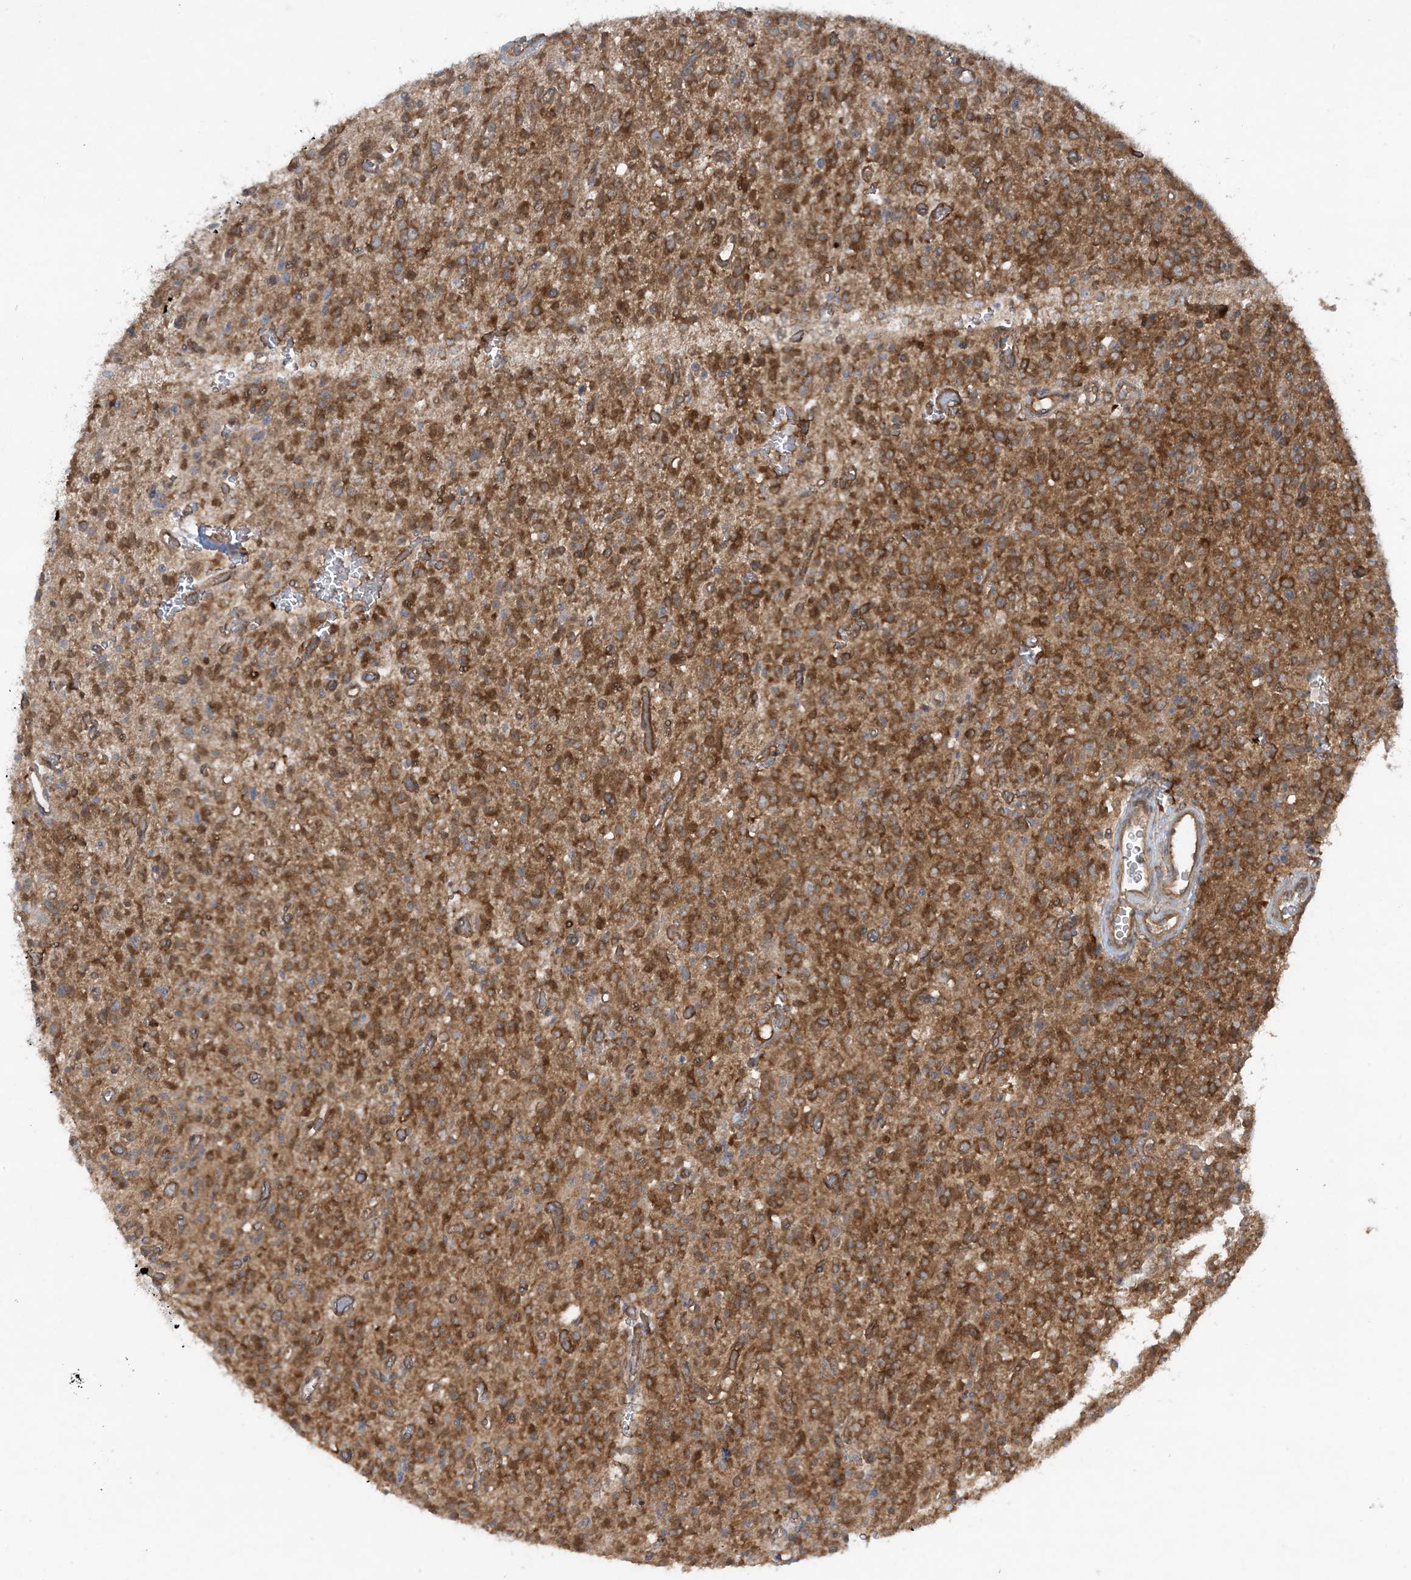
{"staining": {"intensity": "moderate", "quantity": ">75%", "location": "cytoplasmic/membranous"}, "tissue": "glioma", "cell_type": "Tumor cells", "image_type": "cancer", "snomed": [{"axis": "morphology", "description": "Glioma, malignant, High grade"}, {"axis": "topography", "description": "Brain"}], "caption": "Protein analysis of malignant glioma (high-grade) tissue reveals moderate cytoplasmic/membranous positivity in approximately >75% of tumor cells. (brown staining indicates protein expression, while blue staining denotes nuclei).", "gene": "STAM2", "patient": {"sex": "male", "age": 34}}